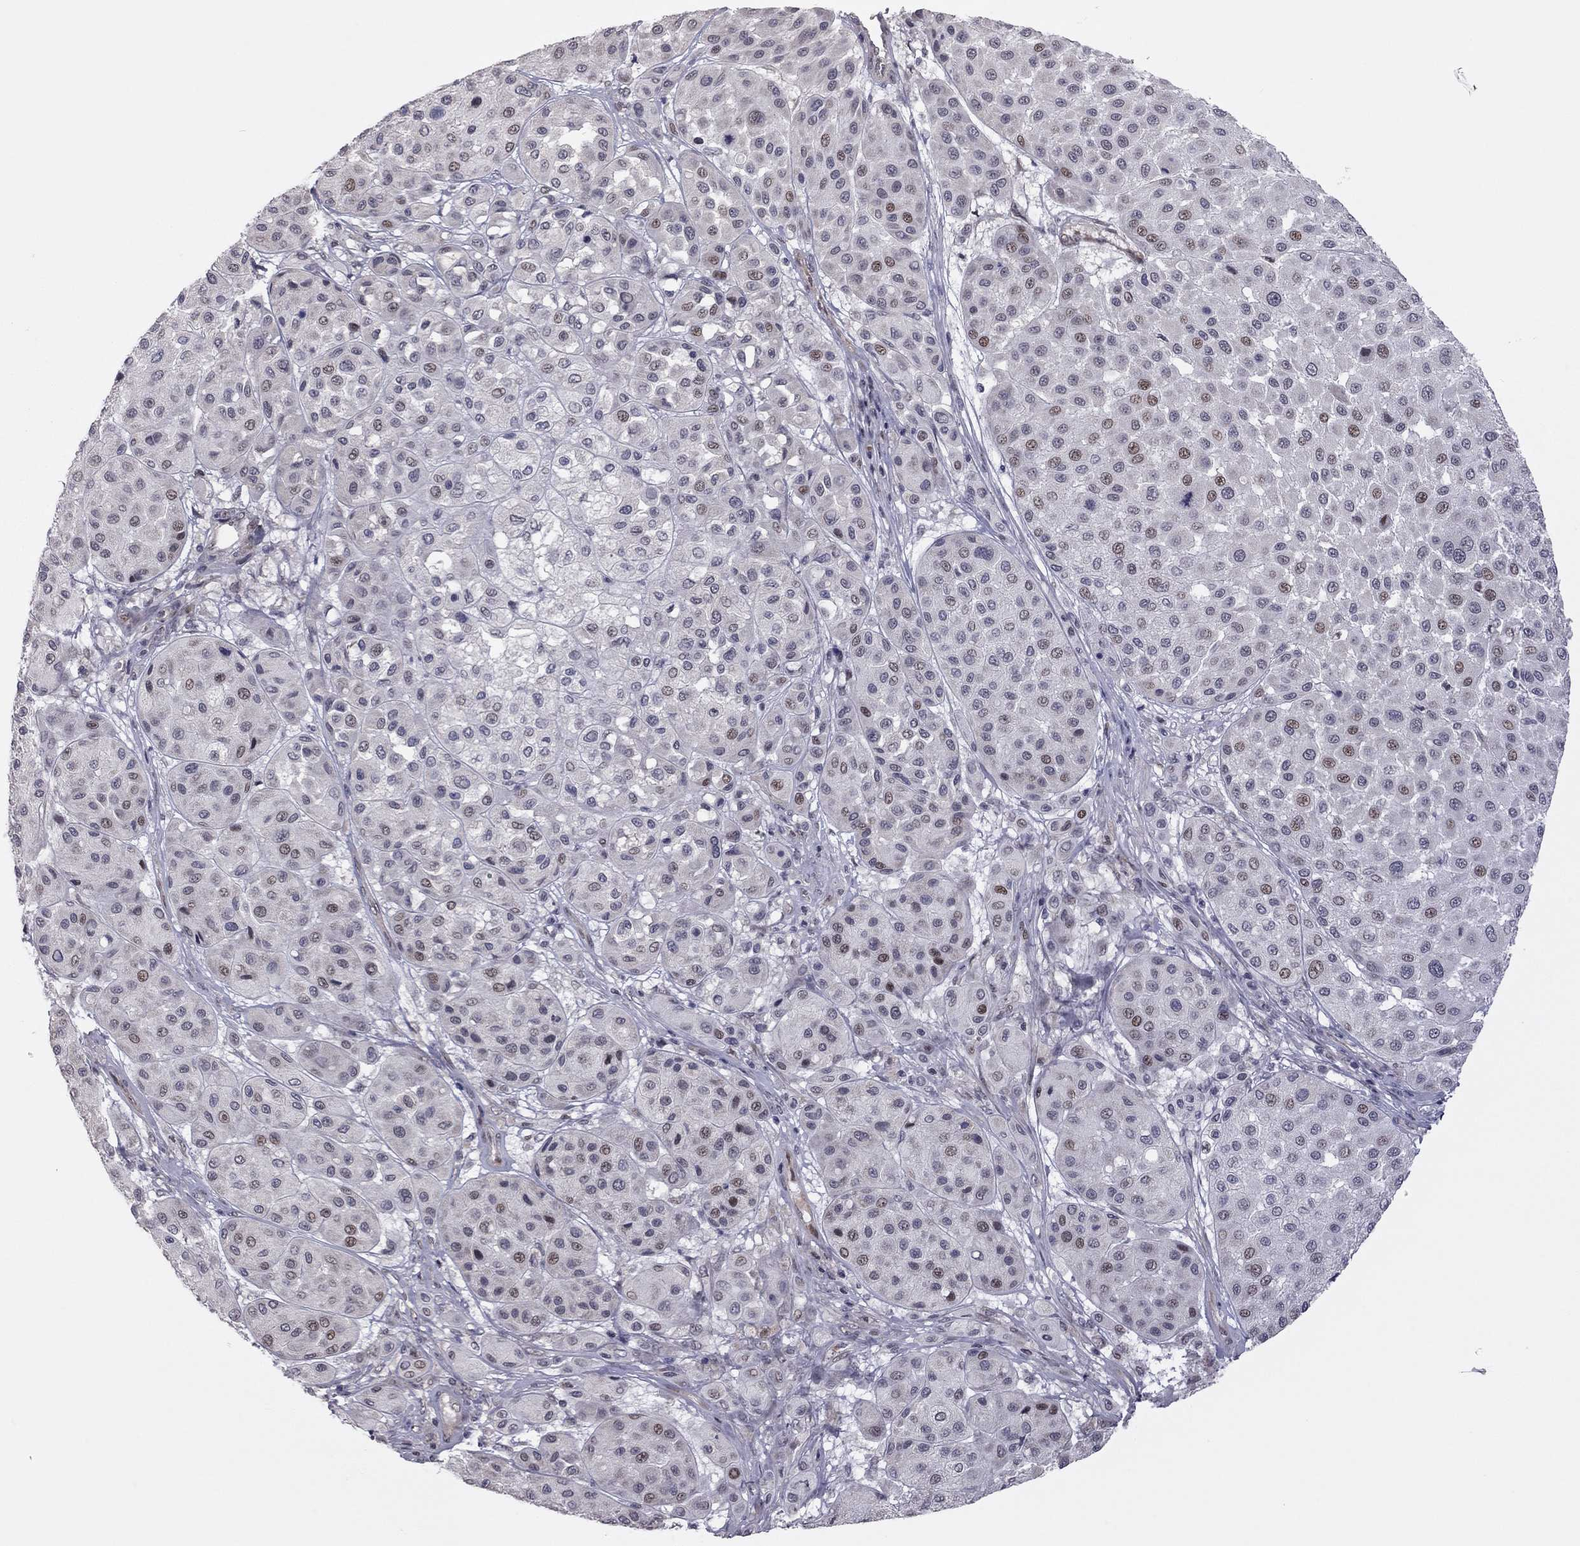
{"staining": {"intensity": "moderate", "quantity": "<25%", "location": "nuclear"}, "tissue": "melanoma", "cell_type": "Tumor cells", "image_type": "cancer", "snomed": [{"axis": "morphology", "description": "Malignant melanoma, Metastatic site"}, {"axis": "topography", "description": "Smooth muscle"}], "caption": "Melanoma stained with a protein marker displays moderate staining in tumor cells.", "gene": "MC3R", "patient": {"sex": "male", "age": 41}}